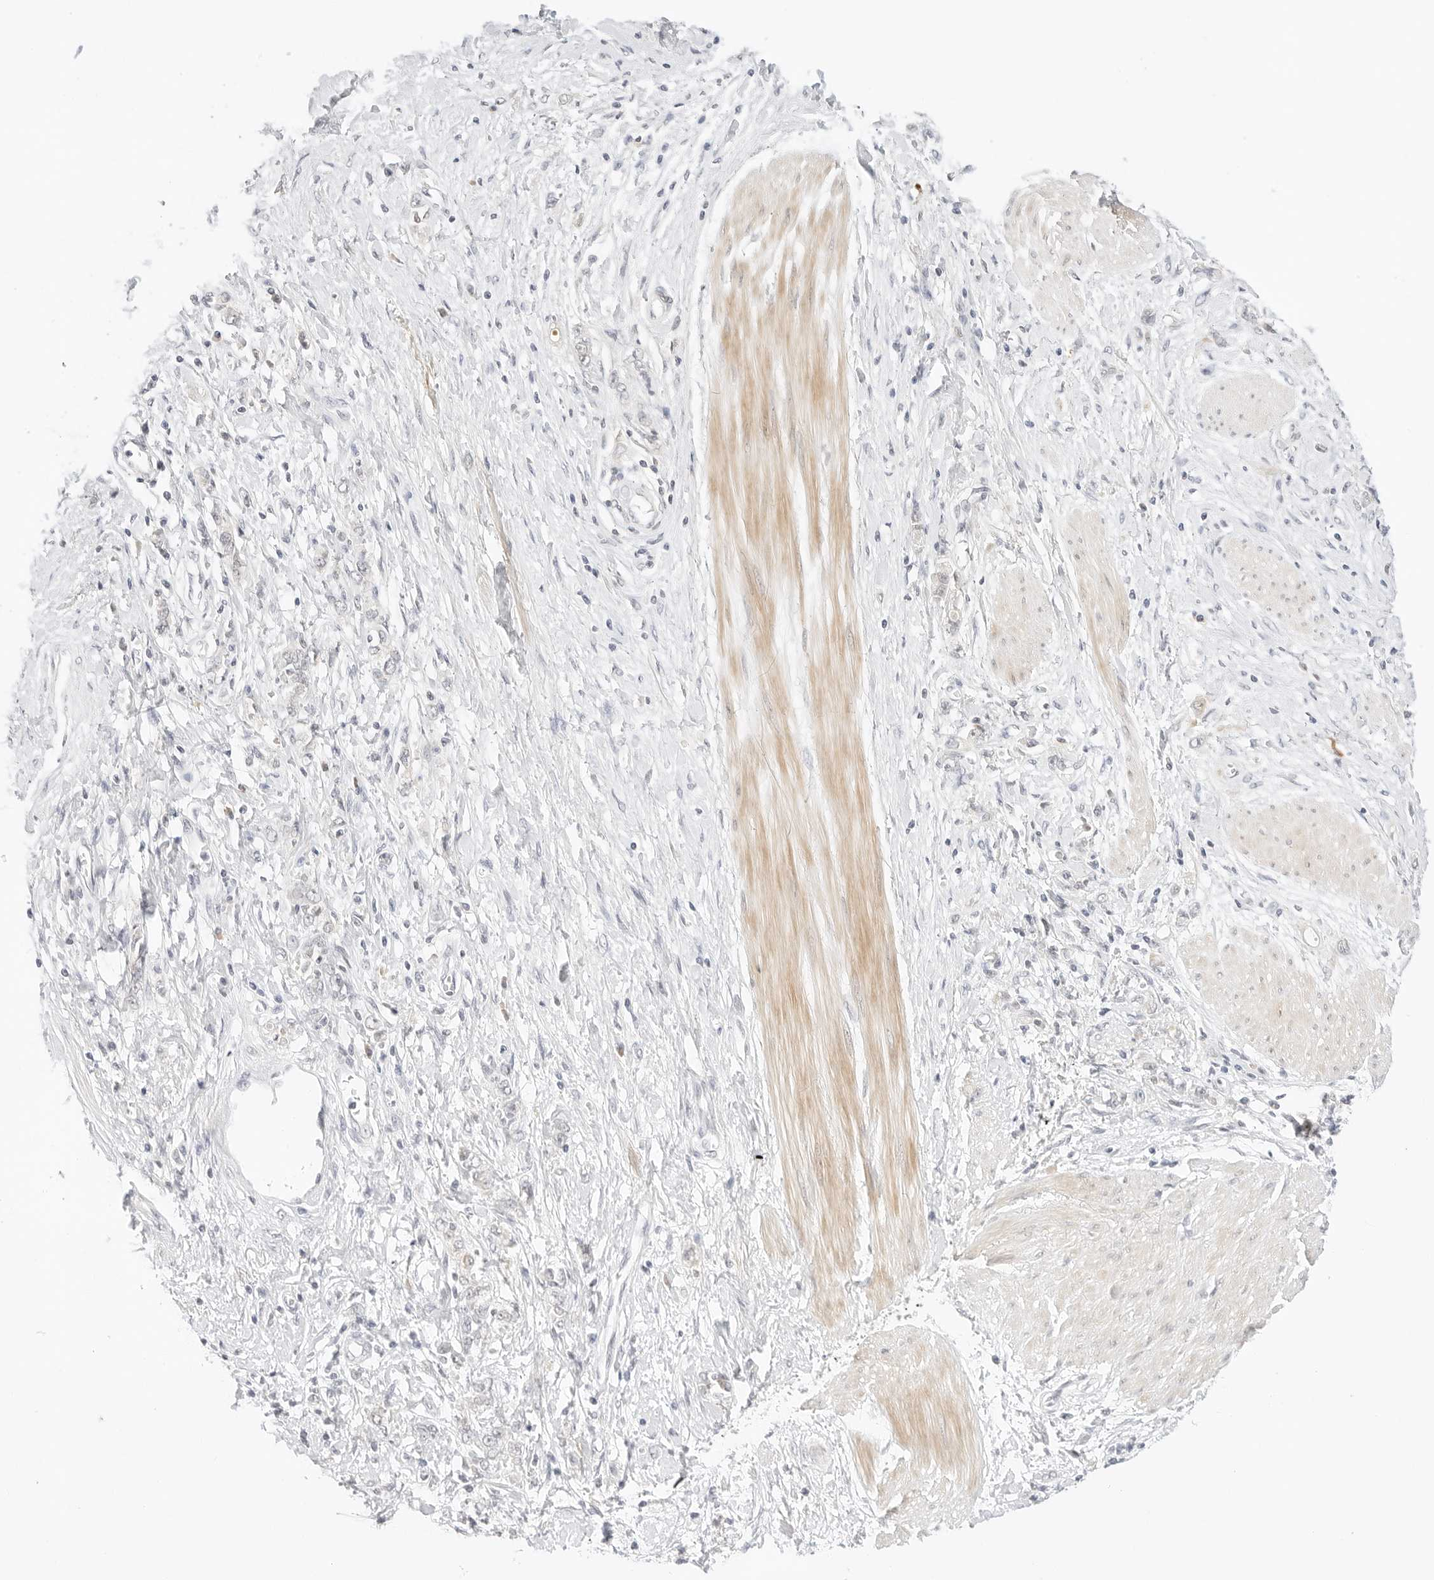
{"staining": {"intensity": "negative", "quantity": "none", "location": "none"}, "tissue": "stomach cancer", "cell_type": "Tumor cells", "image_type": "cancer", "snomed": [{"axis": "morphology", "description": "Adenocarcinoma, NOS"}, {"axis": "topography", "description": "Stomach"}], "caption": "Adenocarcinoma (stomach) was stained to show a protein in brown. There is no significant positivity in tumor cells.", "gene": "XKR4", "patient": {"sex": "female", "age": 76}}